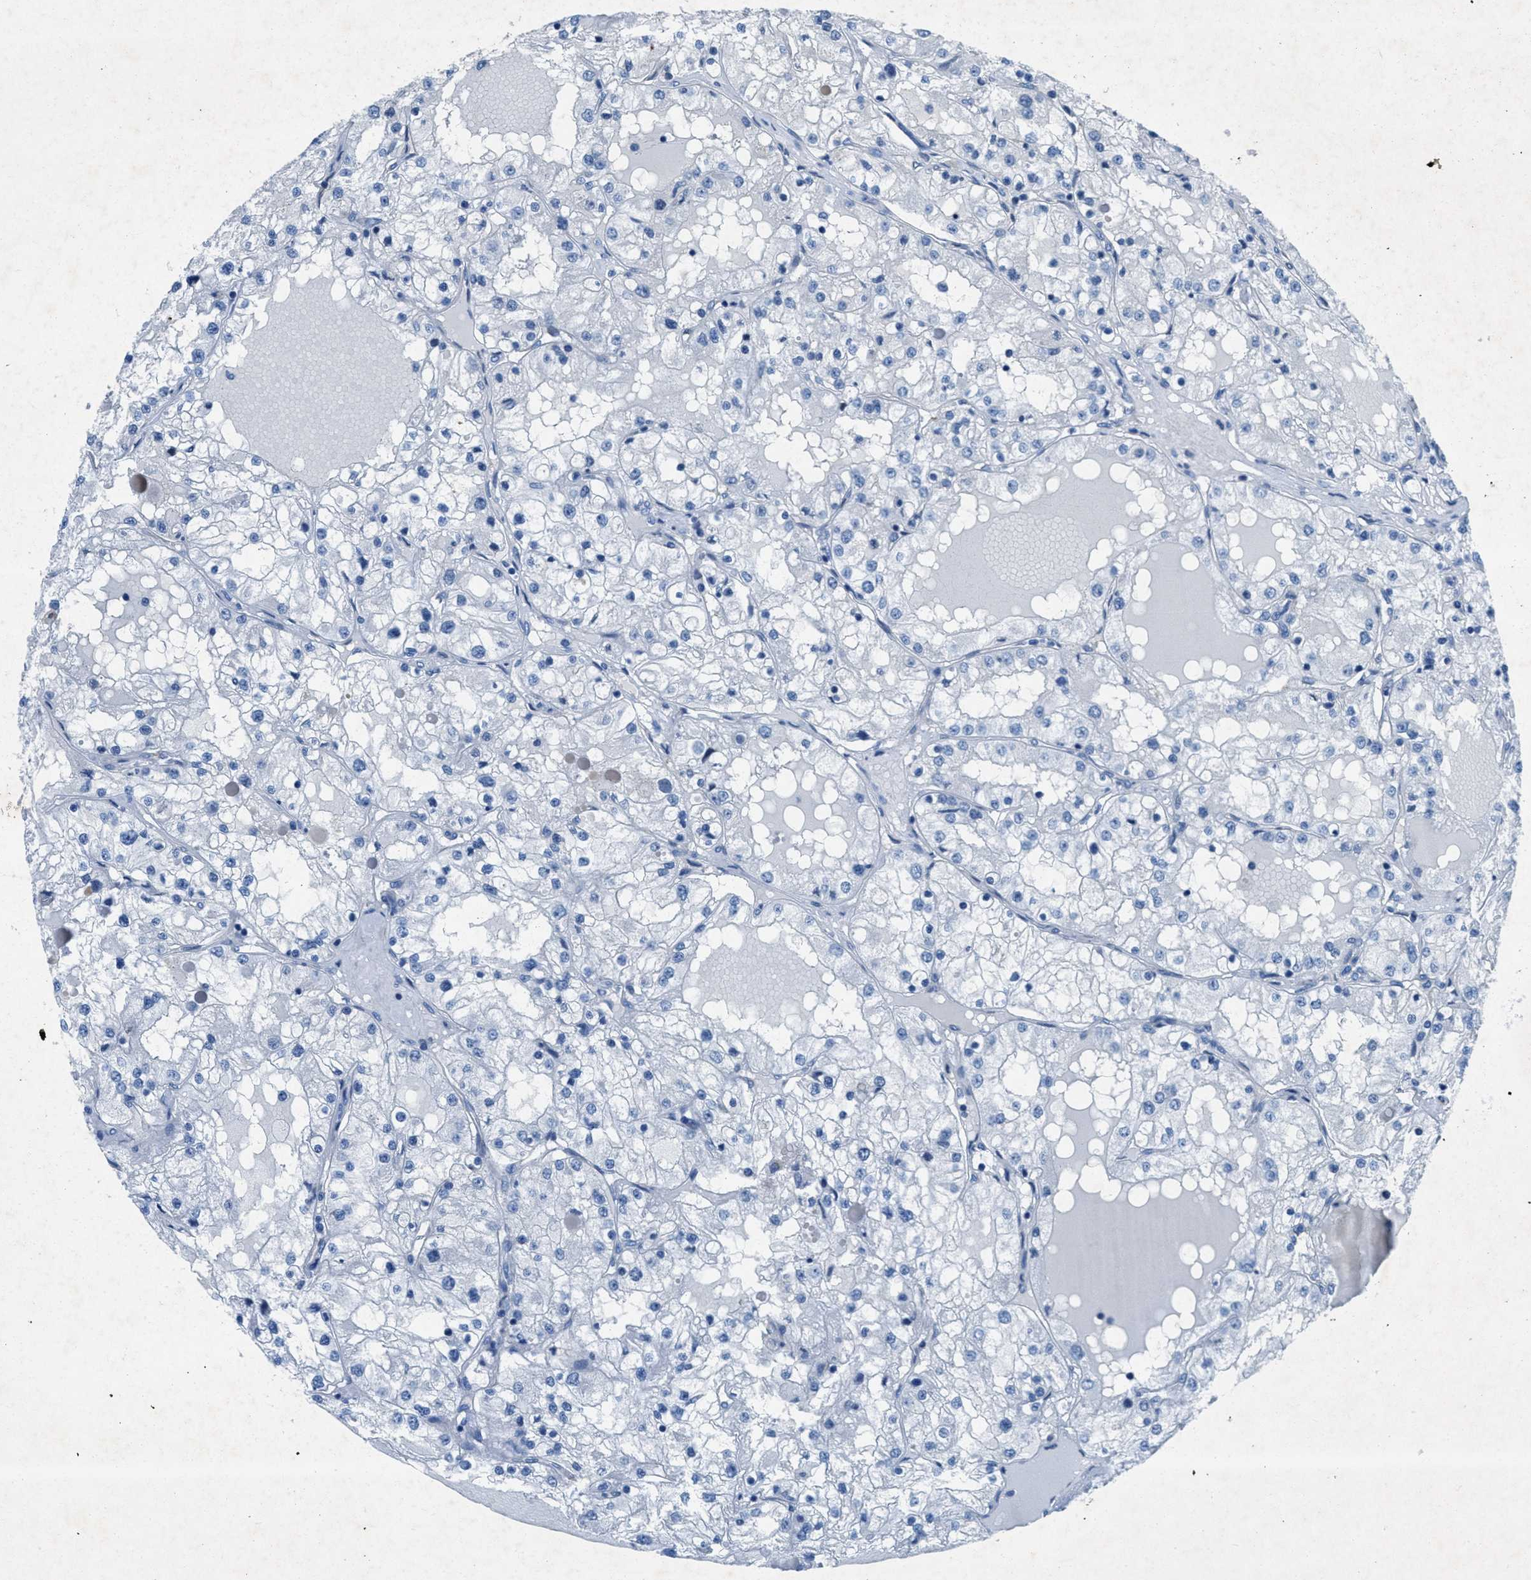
{"staining": {"intensity": "negative", "quantity": "none", "location": "none"}, "tissue": "renal cancer", "cell_type": "Tumor cells", "image_type": "cancer", "snomed": [{"axis": "morphology", "description": "Adenocarcinoma, NOS"}, {"axis": "topography", "description": "Kidney"}], "caption": "Immunohistochemical staining of human renal cancer shows no significant expression in tumor cells.", "gene": "GALNT17", "patient": {"sex": "male", "age": 68}}